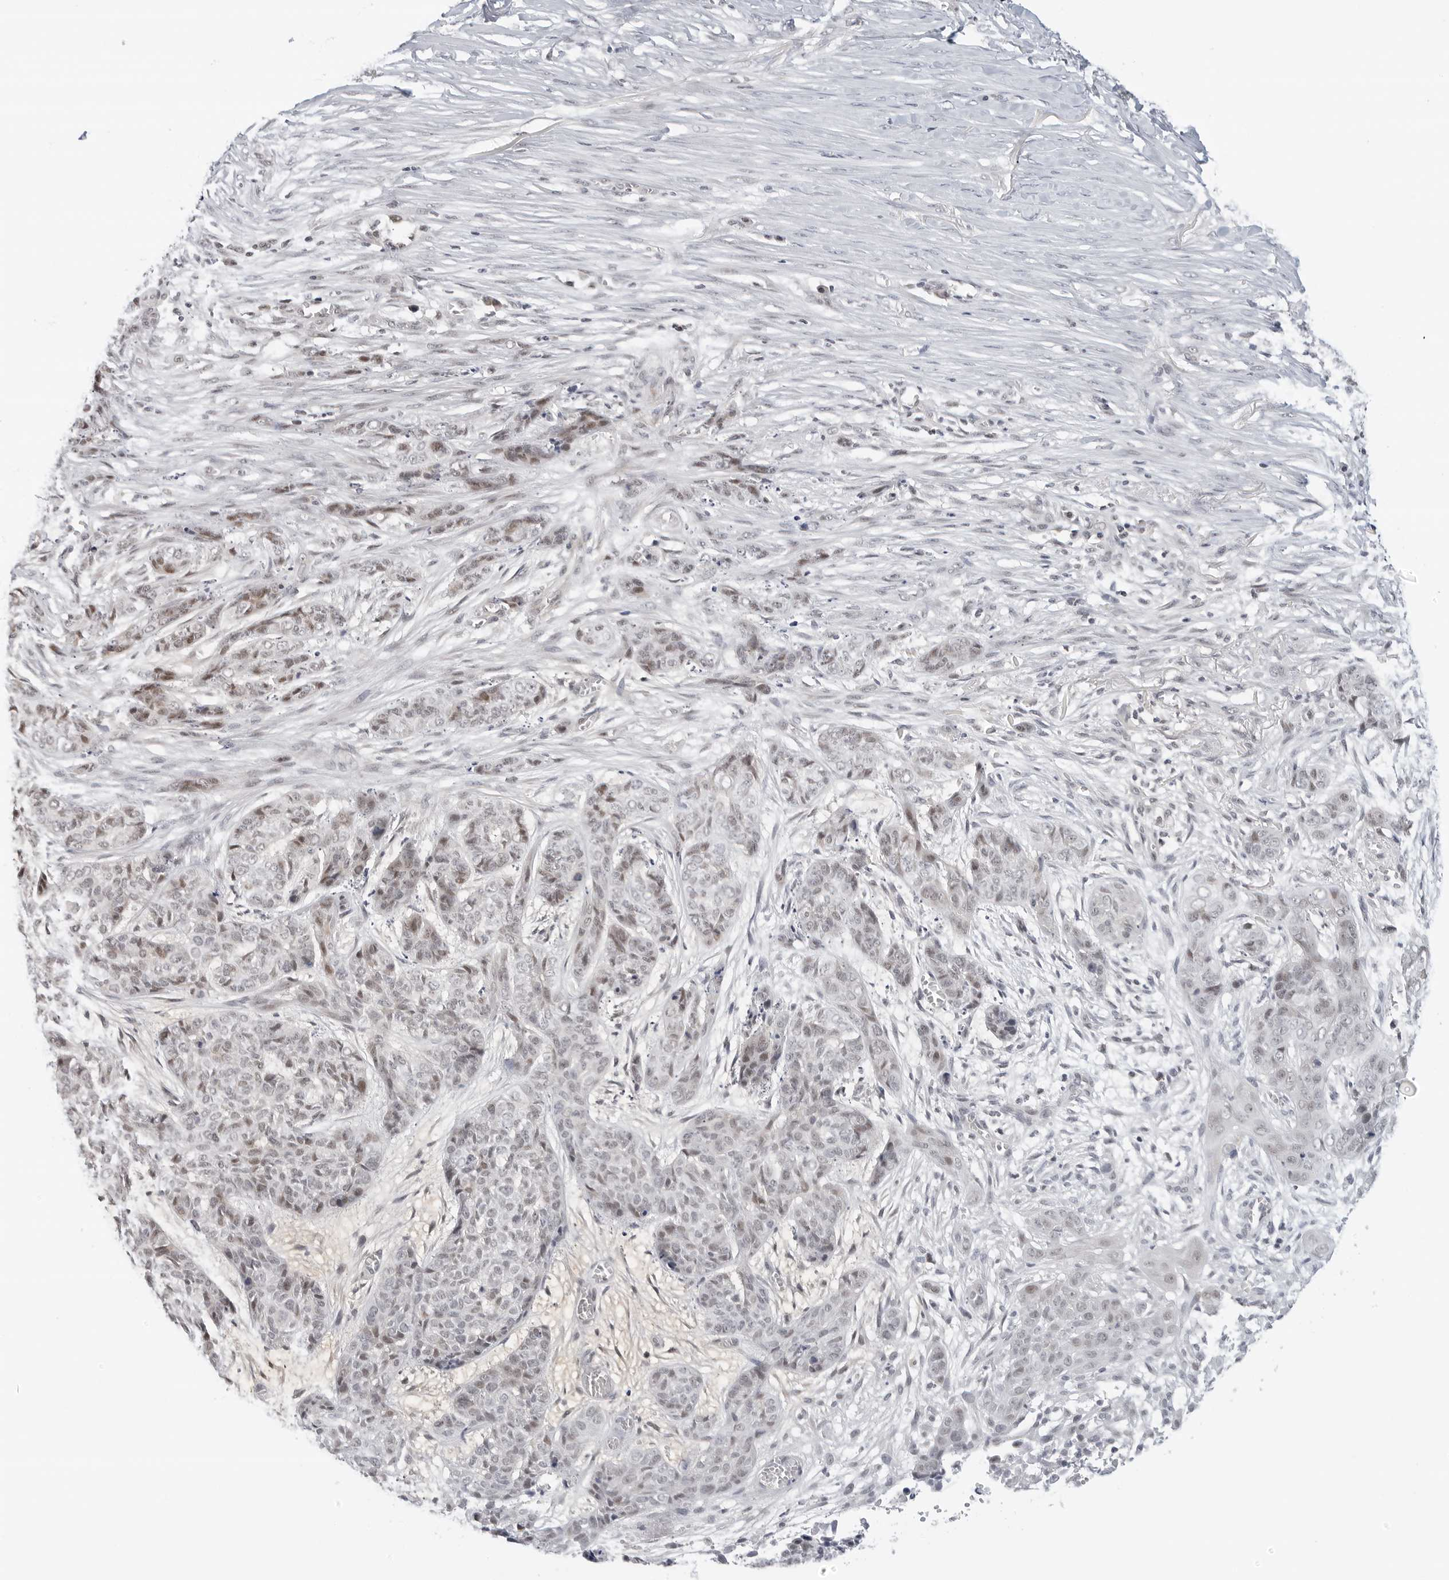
{"staining": {"intensity": "moderate", "quantity": "<25%", "location": "nuclear"}, "tissue": "skin cancer", "cell_type": "Tumor cells", "image_type": "cancer", "snomed": [{"axis": "morphology", "description": "Basal cell carcinoma"}, {"axis": "topography", "description": "Skin"}], "caption": "Protein staining demonstrates moderate nuclear positivity in about <25% of tumor cells in skin cancer.", "gene": "TSEN2", "patient": {"sex": "female", "age": 64}}